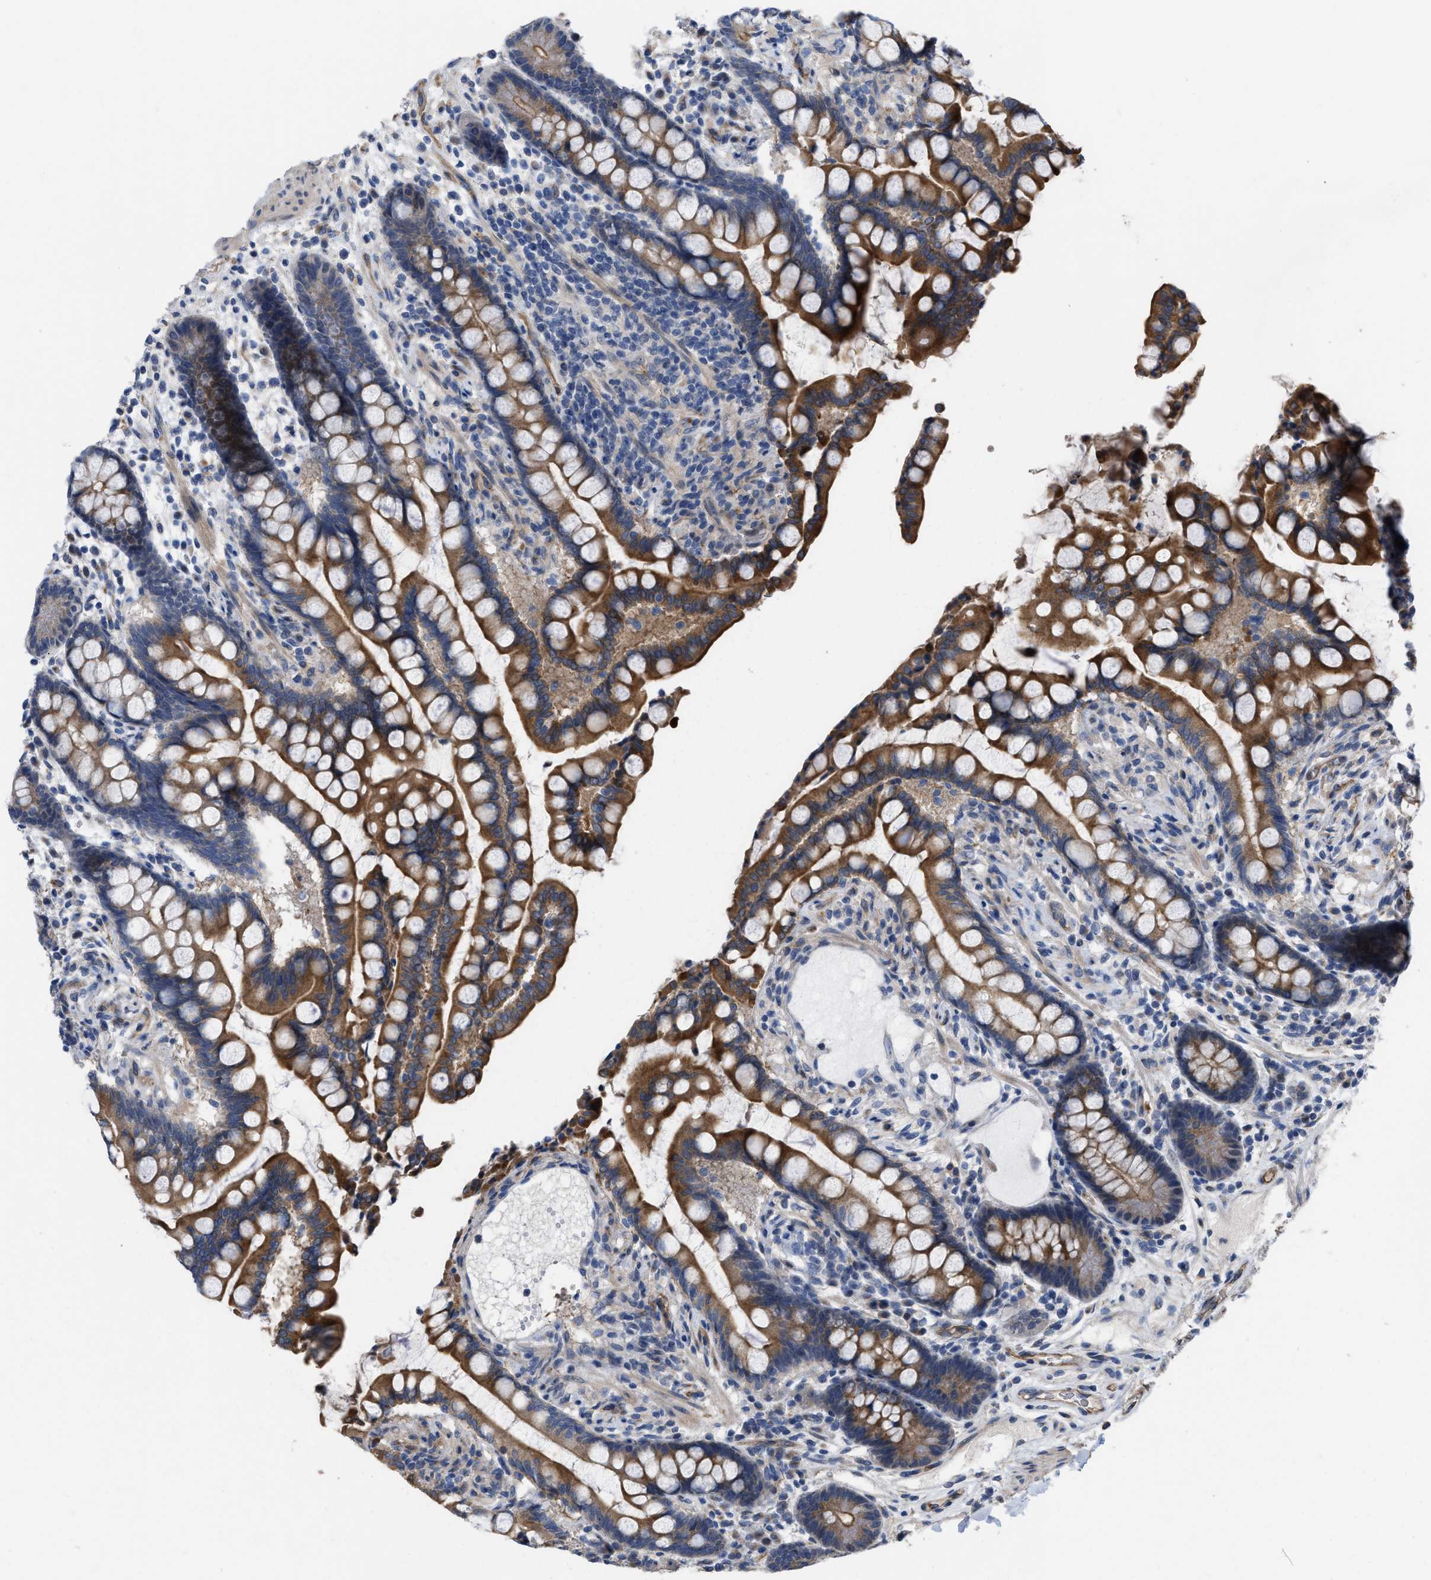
{"staining": {"intensity": "strong", "quantity": ">75%", "location": "cytoplasmic/membranous"}, "tissue": "colon", "cell_type": "Endothelial cells", "image_type": "normal", "snomed": [{"axis": "morphology", "description": "Normal tissue, NOS"}, {"axis": "topography", "description": "Colon"}], "caption": "A high amount of strong cytoplasmic/membranous positivity is present in about >75% of endothelial cells in benign colon.", "gene": "SLC4A11", "patient": {"sex": "male", "age": 73}}